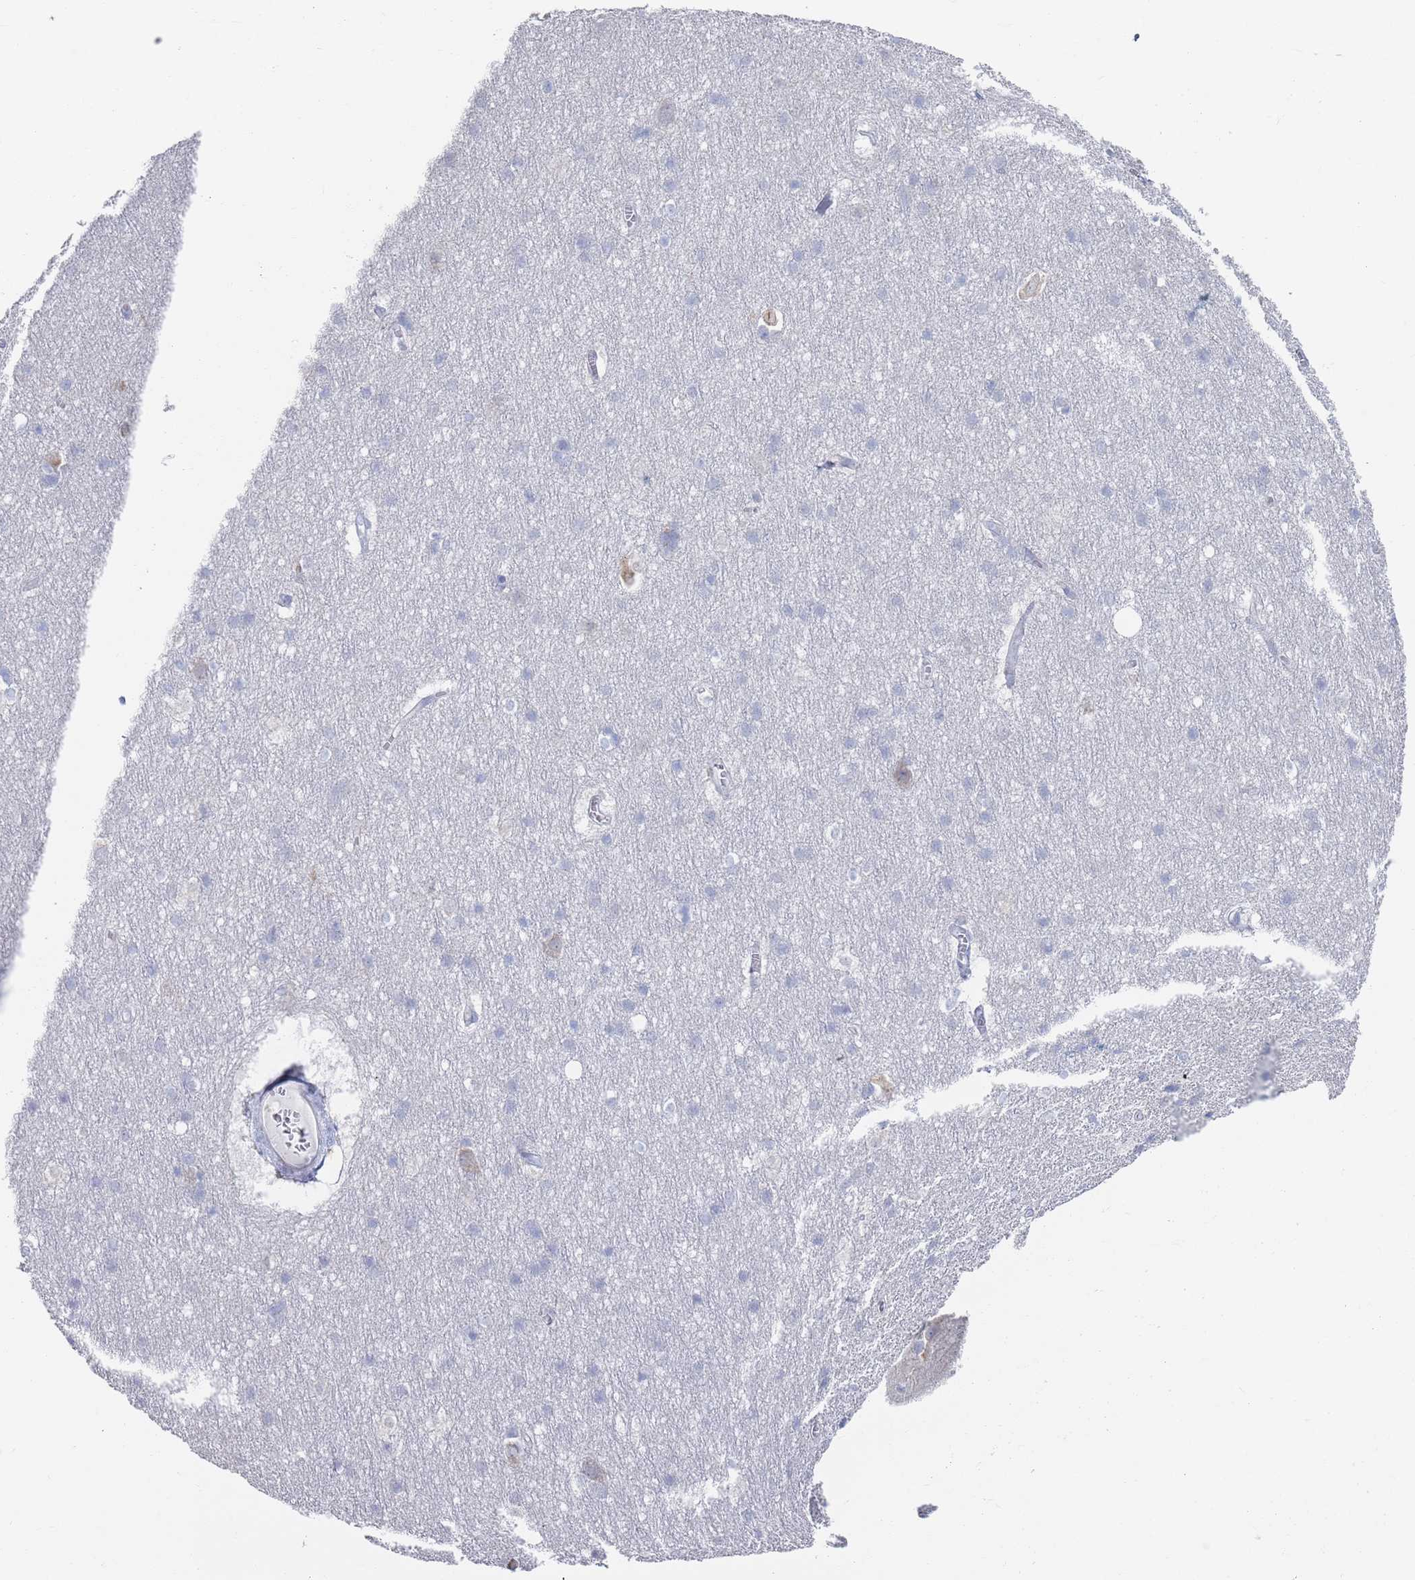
{"staining": {"intensity": "negative", "quantity": "none", "location": "none"}, "tissue": "cerebral cortex", "cell_type": "Endothelial cells", "image_type": "normal", "snomed": [{"axis": "morphology", "description": "Normal tissue, NOS"}, {"axis": "topography", "description": "Cerebral cortex"}], "caption": "Immunohistochemistry micrograph of unremarkable human cerebral cortex stained for a protein (brown), which reveals no expression in endothelial cells. (Brightfield microscopy of DAB (3,3'-diaminobenzidine) immunohistochemistry at high magnification).", "gene": "MAT1A", "patient": {"sex": "male", "age": 54}}